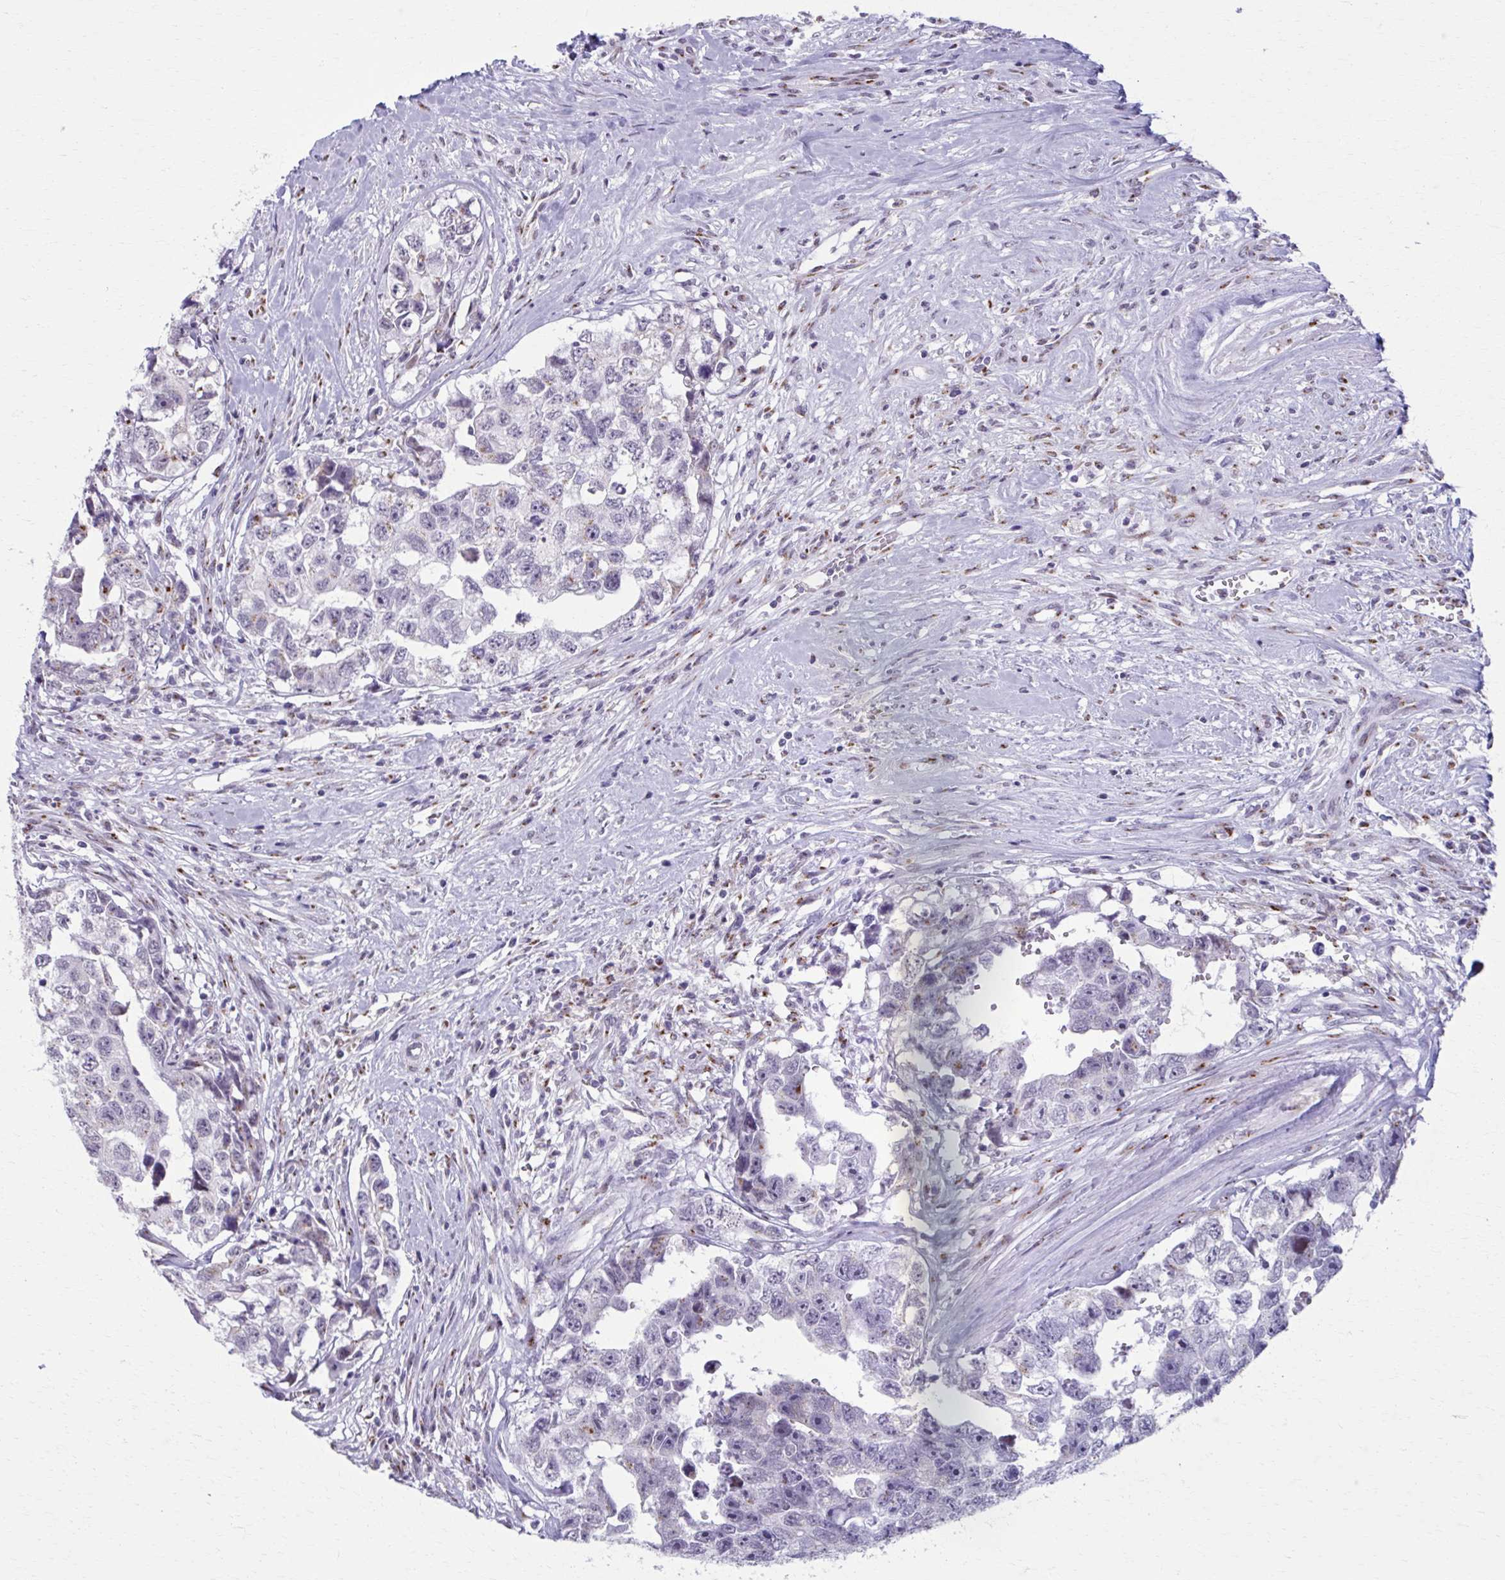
{"staining": {"intensity": "weak", "quantity": "<25%", "location": "cytoplasmic/membranous"}, "tissue": "testis cancer", "cell_type": "Tumor cells", "image_type": "cancer", "snomed": [{"axis": "morphology", "description": "Carcinoma, Embryonal, NOS"}, {"axis": "topography", "description": "Testis"}], "caption": "This is an IHC photomicrograph of human embryonal carcinoma (testis). There is no staining in tumor cells.", "gene": "ZNF682", "patient": {"sex": "male", "age": 22}}